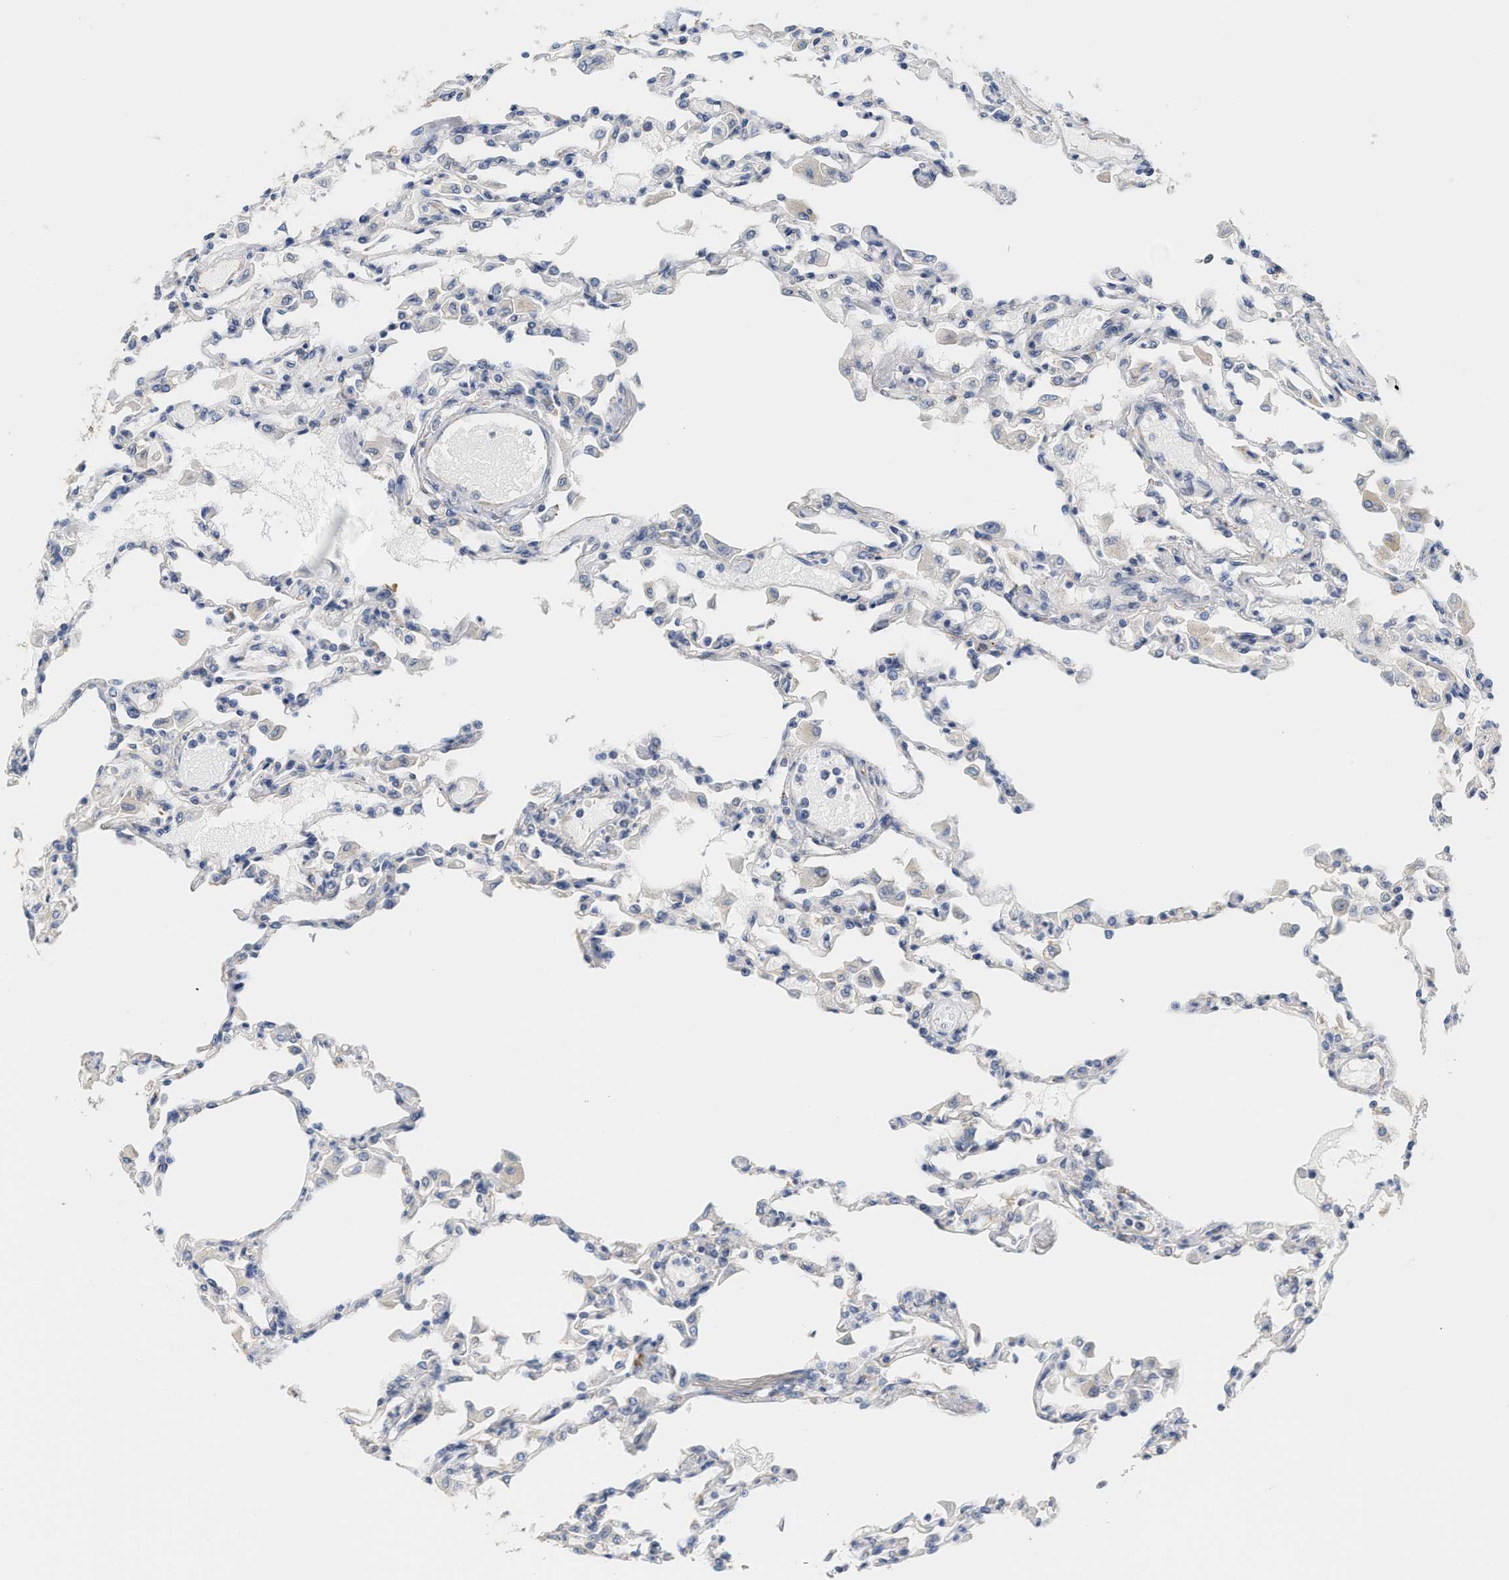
{"staining": {"intensity": "negative", "quantity": "none", "location": "none"}, "tissue": "lung", "cell_type": "Alveolar cells", "image_type": "normal", "snomed": [{"axis": "morphology", "description": "Normal tissue, NOS"}, {"axis": "topography", "description": "Bronchus"}, {"axis": "topography", "description": "Lung"}], "caption": "A photomicrograph of lung stained for a protein shows no brown staining in alveolar cells. Brightfield microscopy of immunohistochemistry (IHC) stained with DAB (3,3'-diaminobenzidine) (brown) and hematoxylin (blue), captured at high magnification.", "gene": "RYR2", "patient": {"sex": "female", "age": 49}}